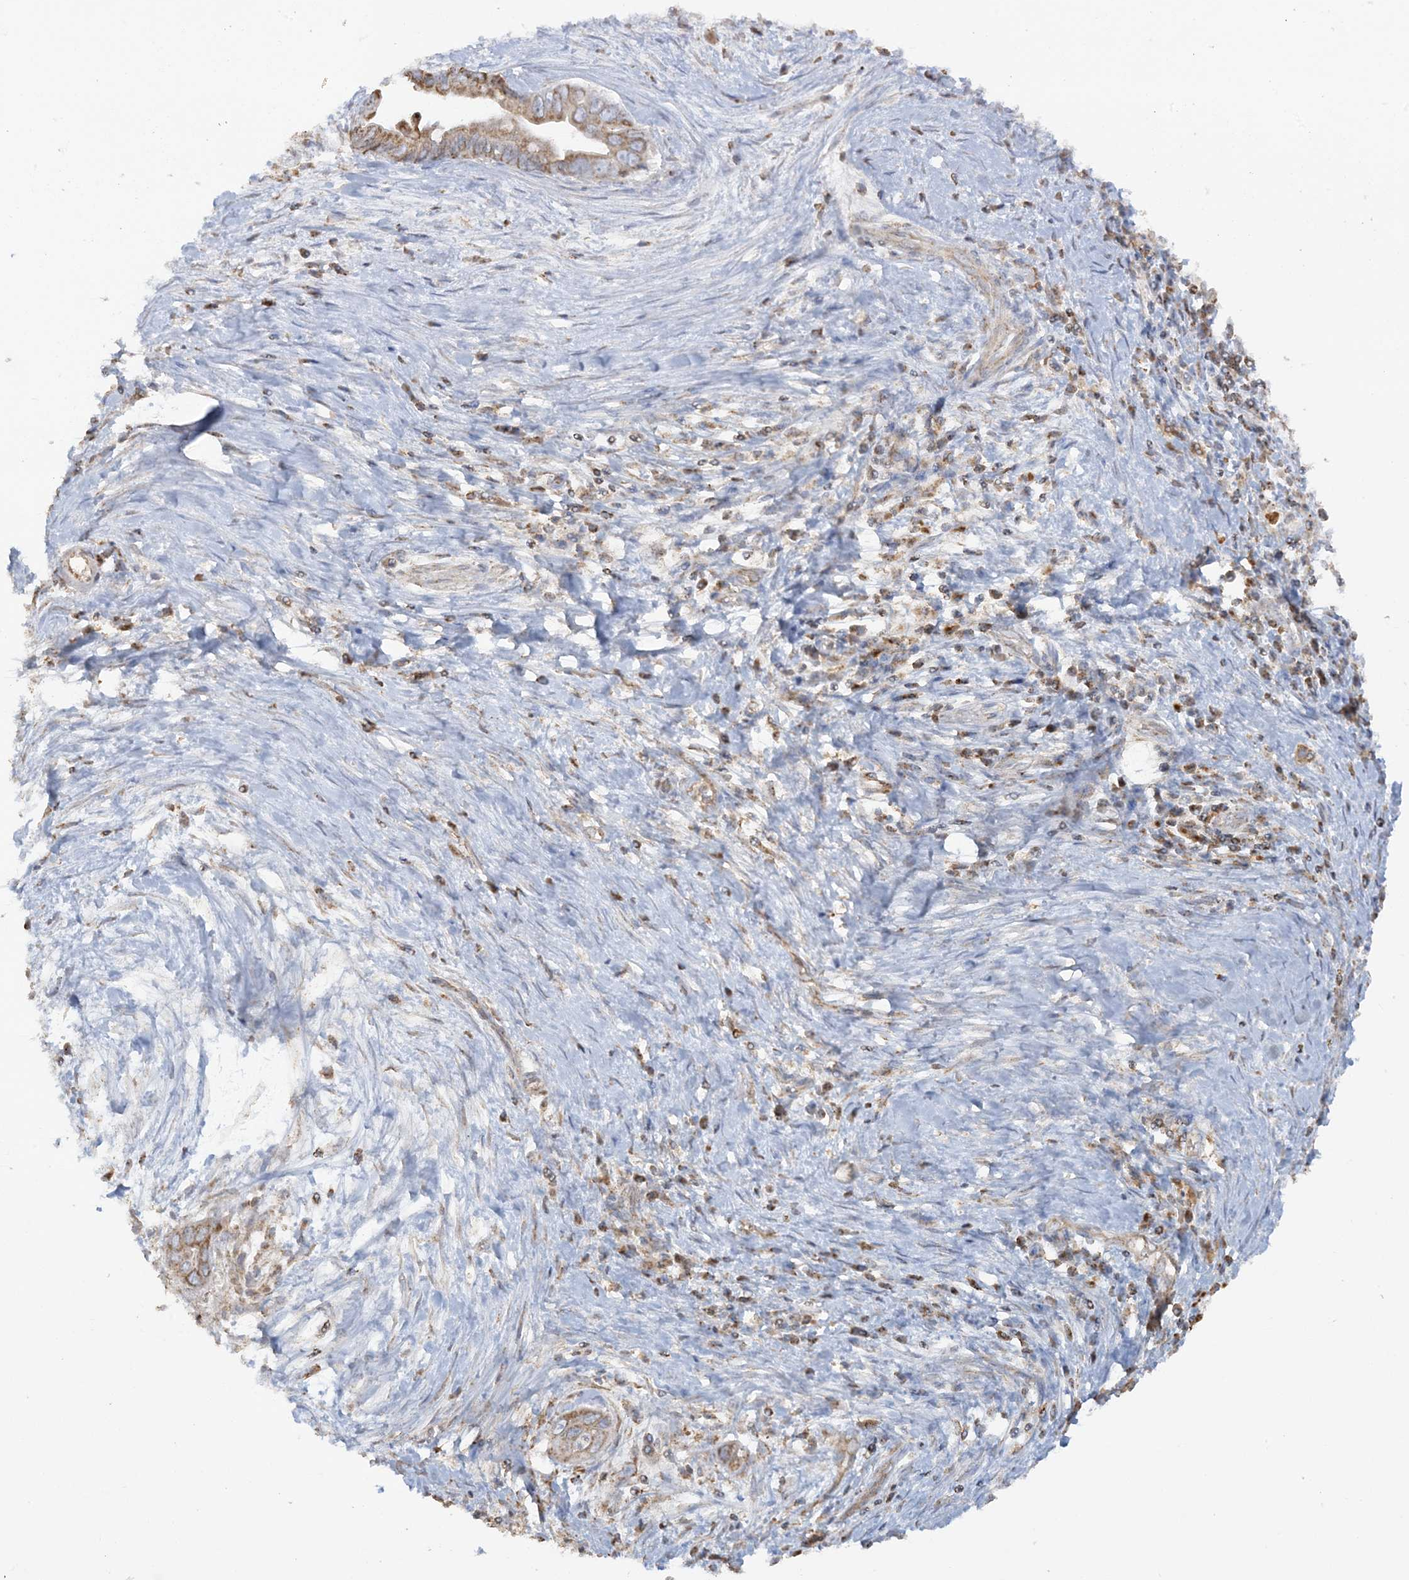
{"staining": {"intensity": "moderate", "quantity": ">75%", "location": "cytoplasmic/membranous"}, "tissue": "pancreatic cancer", "cell_type": "Tumor cells", "image_type": "cancer", "snomed": [{"axis": "morphology", "description": "Adenocarcinoma, NOS"}, {"axis": "topography", "description": "Pancreas"}], "caption": "A brown stain shows moderate cytoplasmic/membranous expression of a protein in pancreatic adenocarcinoma tumor cells. Nuclei are stained in blue.", "gene": "AGA", "patient": {"sex": "male", "age": 75}}